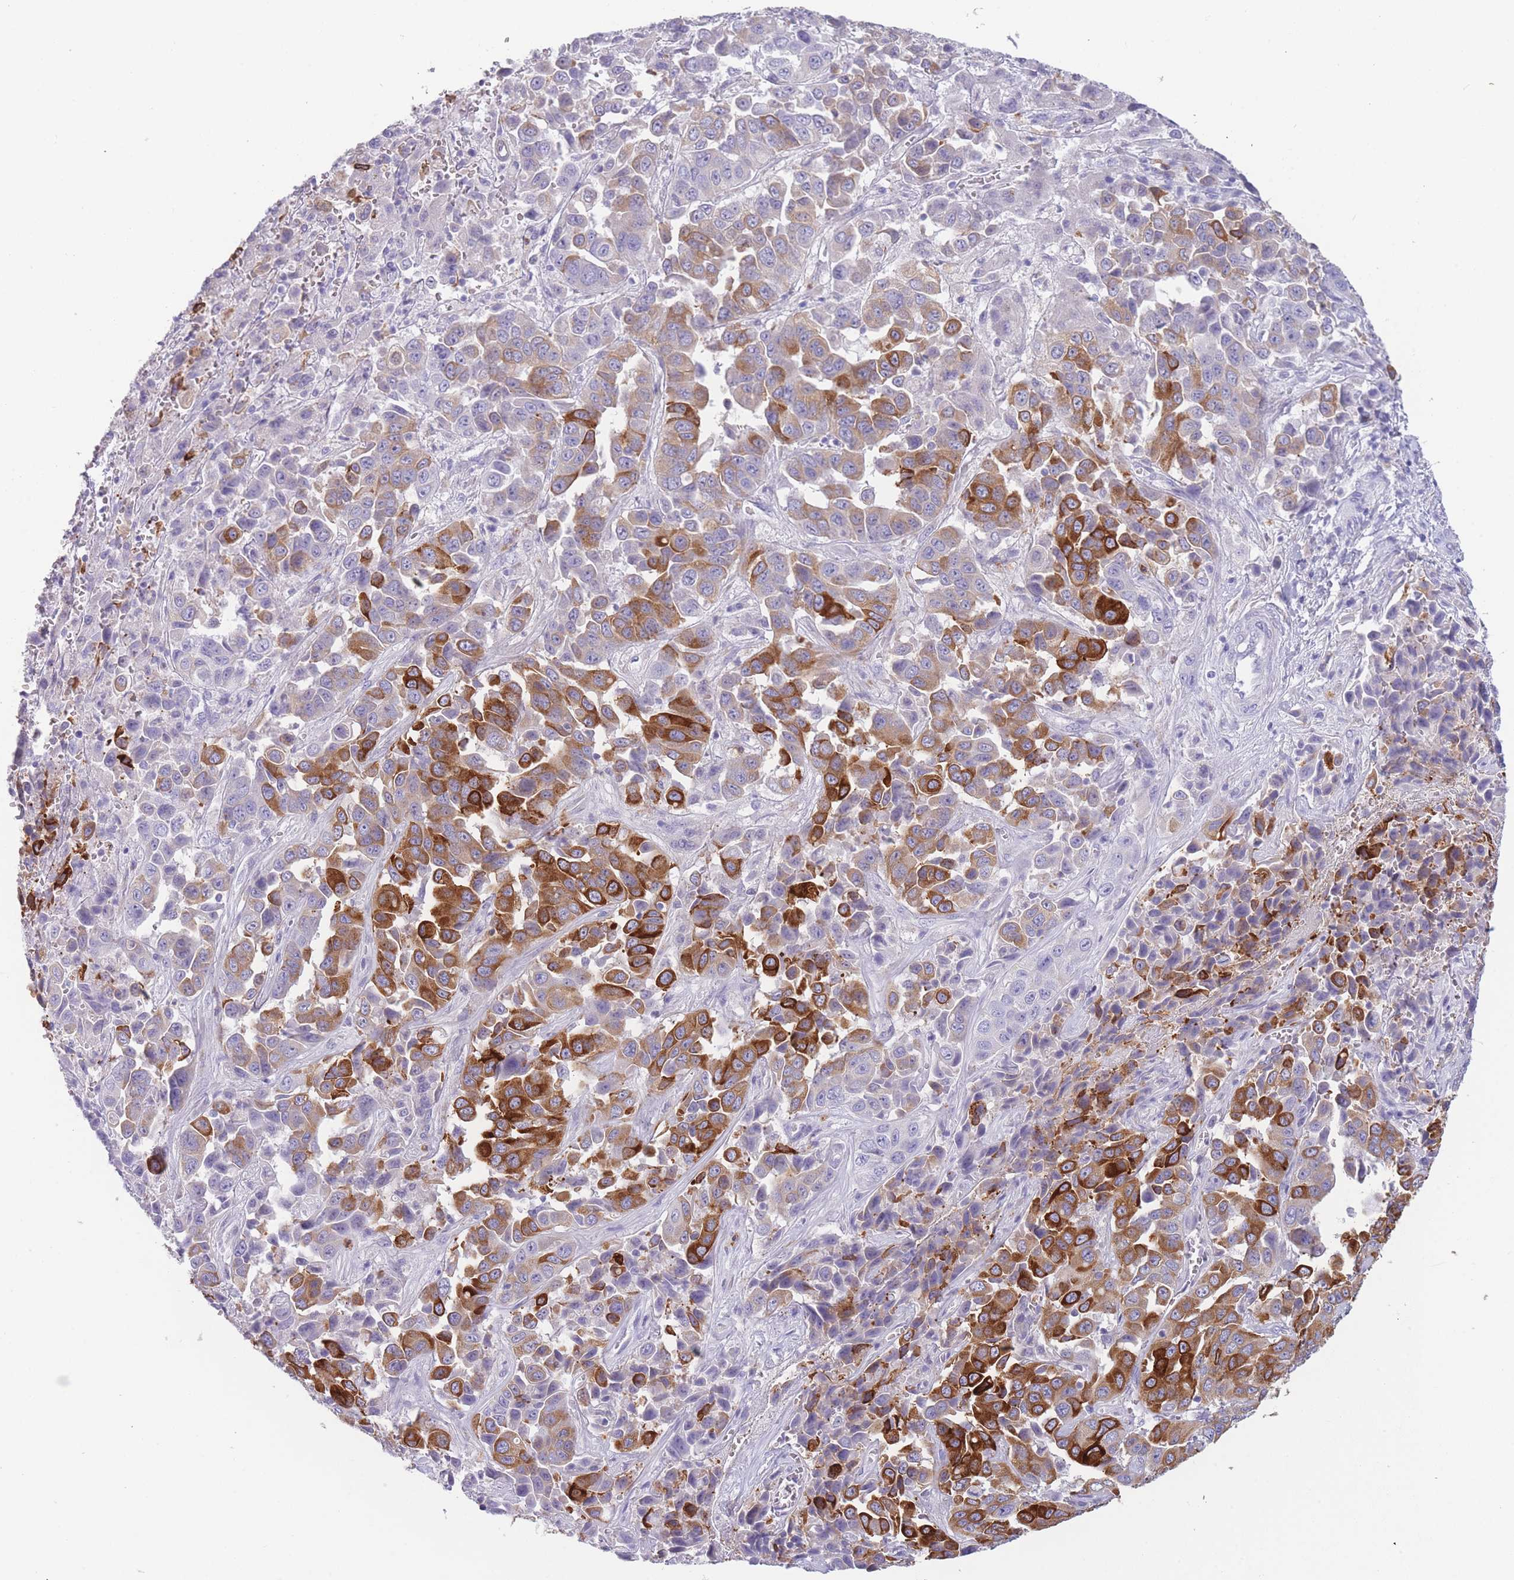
{"staining": {"intensity": "strong", "quantity": "25%-75%", "location": "cytoplasmic/membranous"}, "tissue": "liver cancer", "cell_type": "Tumor cells", "image_type": "cancer", "snomed": [{"axis": "morphology", "description": "Cholangiocarcinoma"}, {"axis": "topography", "description": "Liver"}], "caption": "Tumor cells demonstrate high levels of strong cytoplasmic/membranous expression in approximately 25%-75% of cells in human liver cancer (cholangiocarcinoma).", "gene": "ZNF627", "patient": {"sex": "female", "age": 52}}